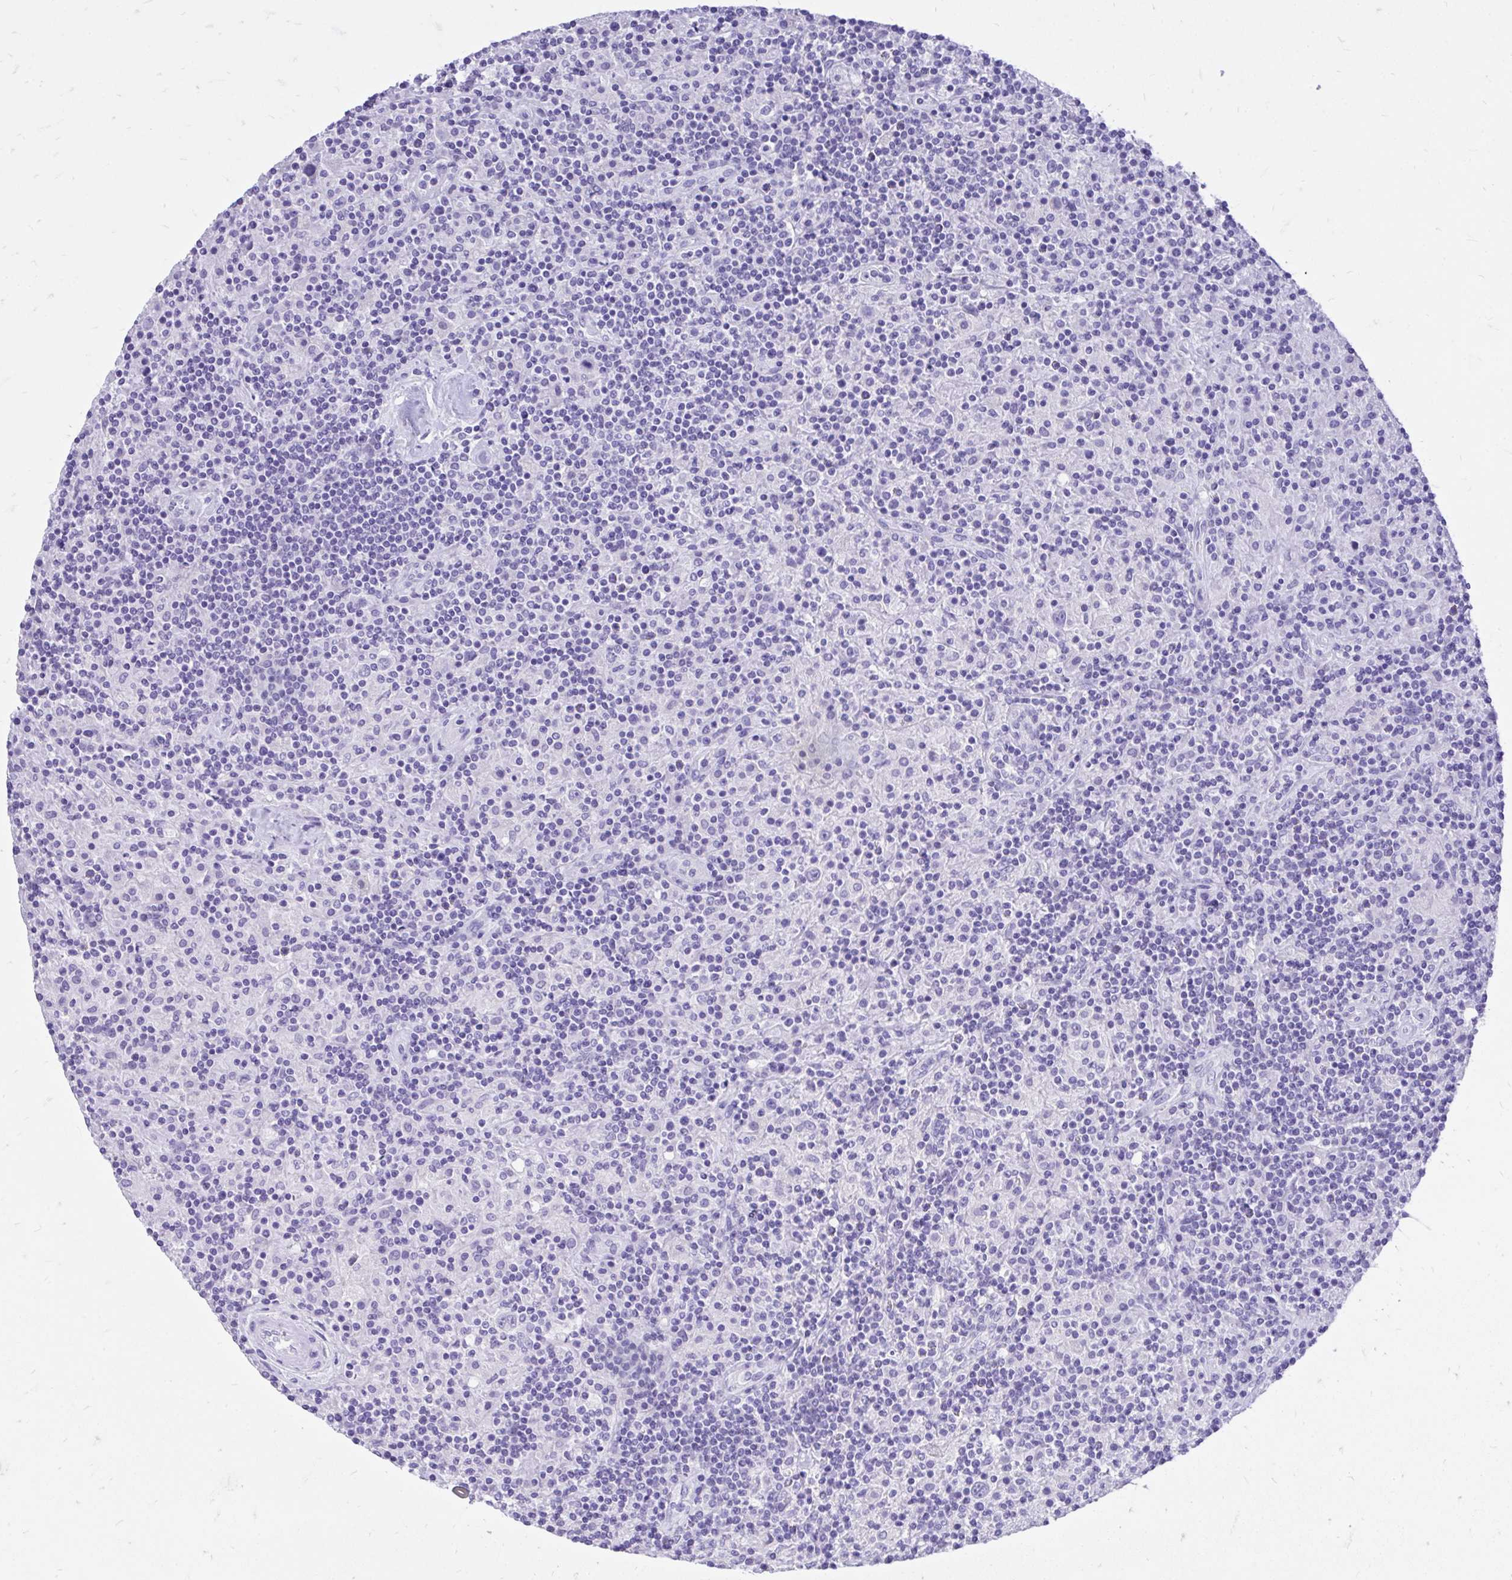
{"staining": {"intensity": "negative", "quantity": "none", "location": "none"}, "tissue": "lymphoma", "cell_type": "Tumor cells", "image_type": "cancer", "snomed": [{"axis": "morphology", "description": "Hodgkin's disease, NOS"}, {"axis": "topography", "description": "Lymph node"}], "caption": "IHC histopathology image of neoplastic tissue: human Hodgkin's disease stained with DAB (3,3'-diaminobenzidine) exhibits no significant protein positivity in tumor cells.", "gene": "MON1A", "patient": {"sex": "male", "age": 70}}